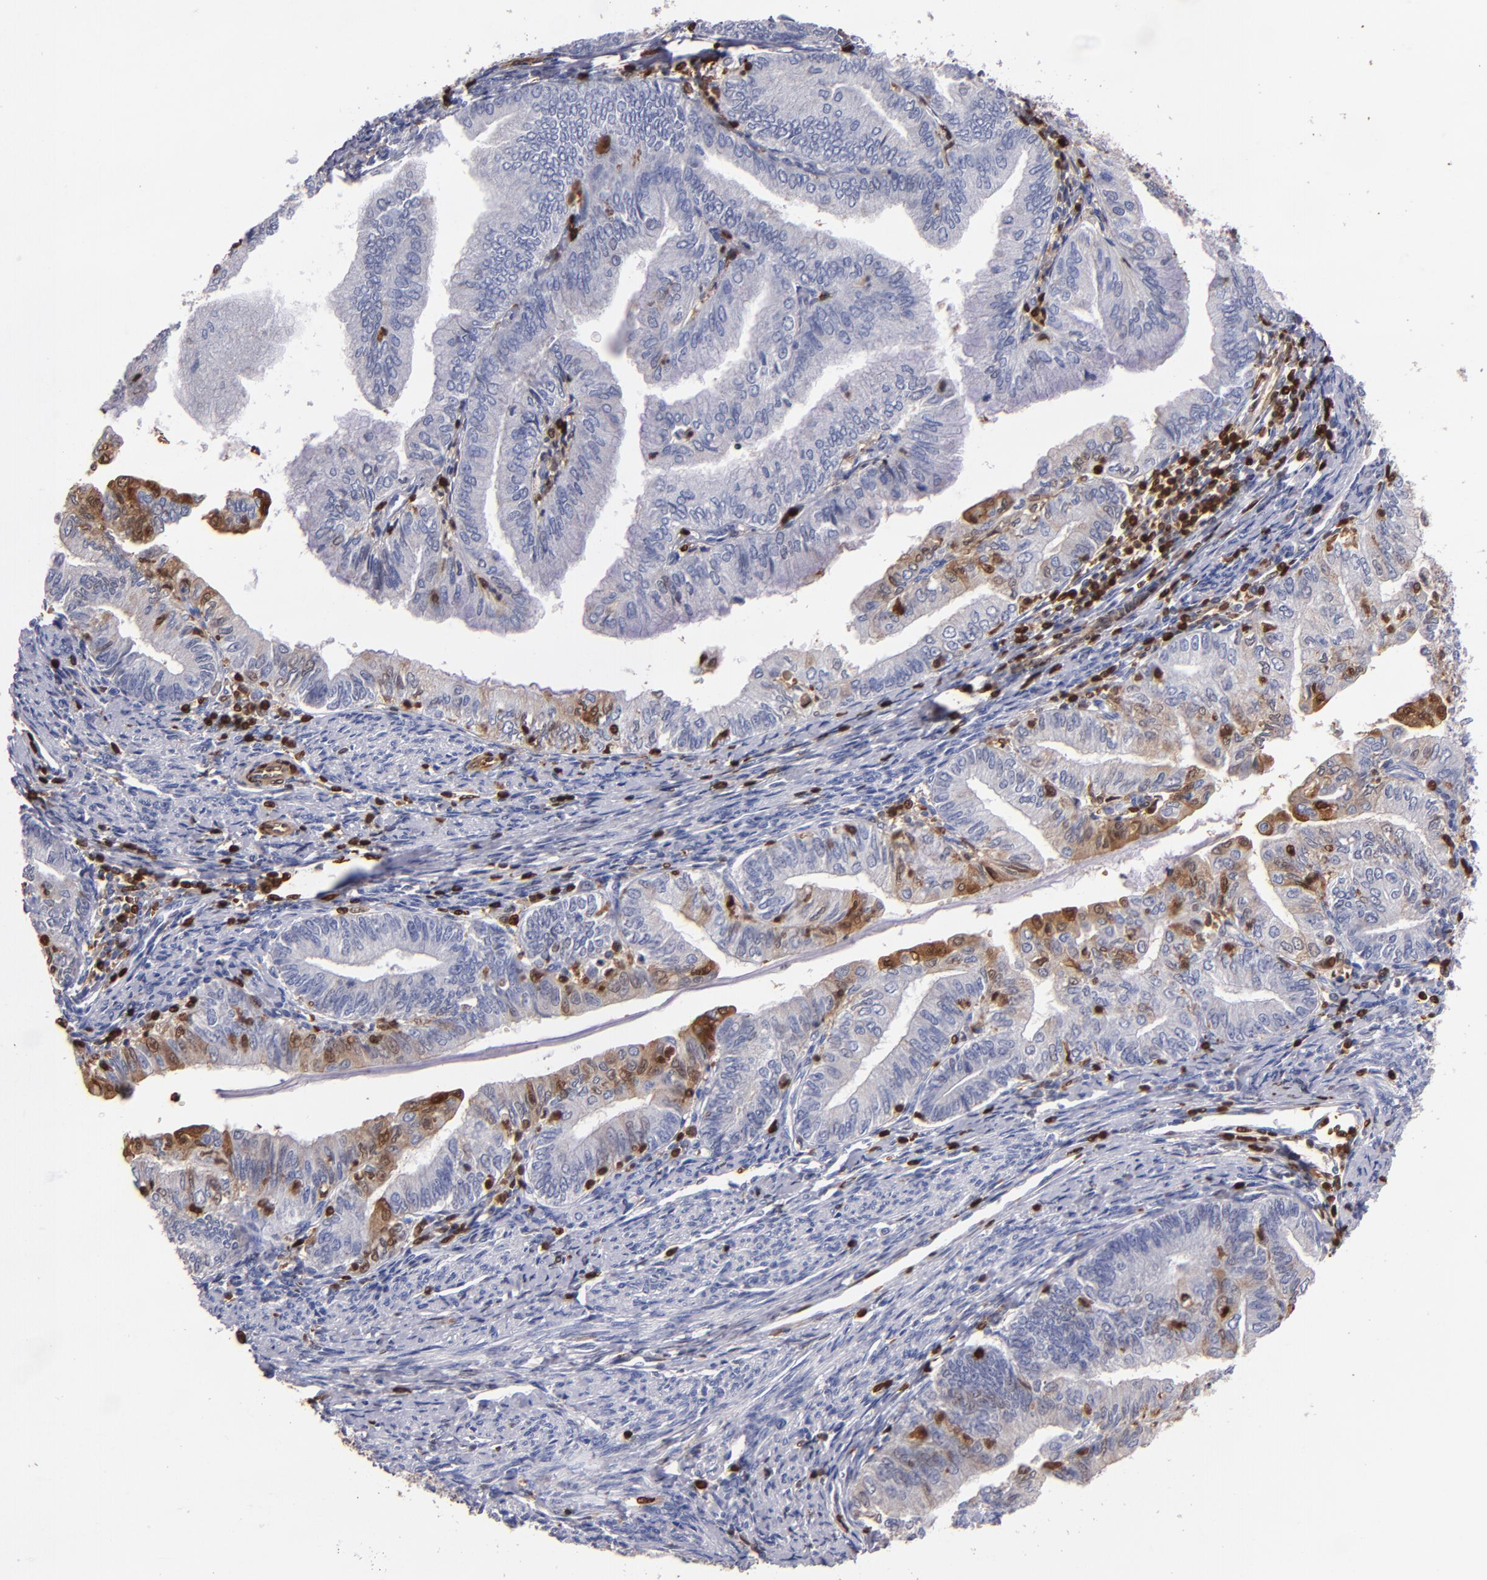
{"staining": {"intensity": "moderate", "quantity": "<25%", "location": "cytoplasmic/membranous,nuclear"}, "tissue": "endometrial cancer", "cell_type": "Tumor cells", "image_type": "cancer", "snomed": [{"axis": "morphology", "description": "Adenocarcinoma, NOS"}, {"axis": "topography", "description": "Endometrium"}], "caption": "Immunohistochemical staining of human endometrial cancer displays moderate cytoplasmic/membranous and nuclear protein staining in approximately <25% of tumor cells.", "gene": "S100A4", "patient": {"sex": "female", "age": 66}}